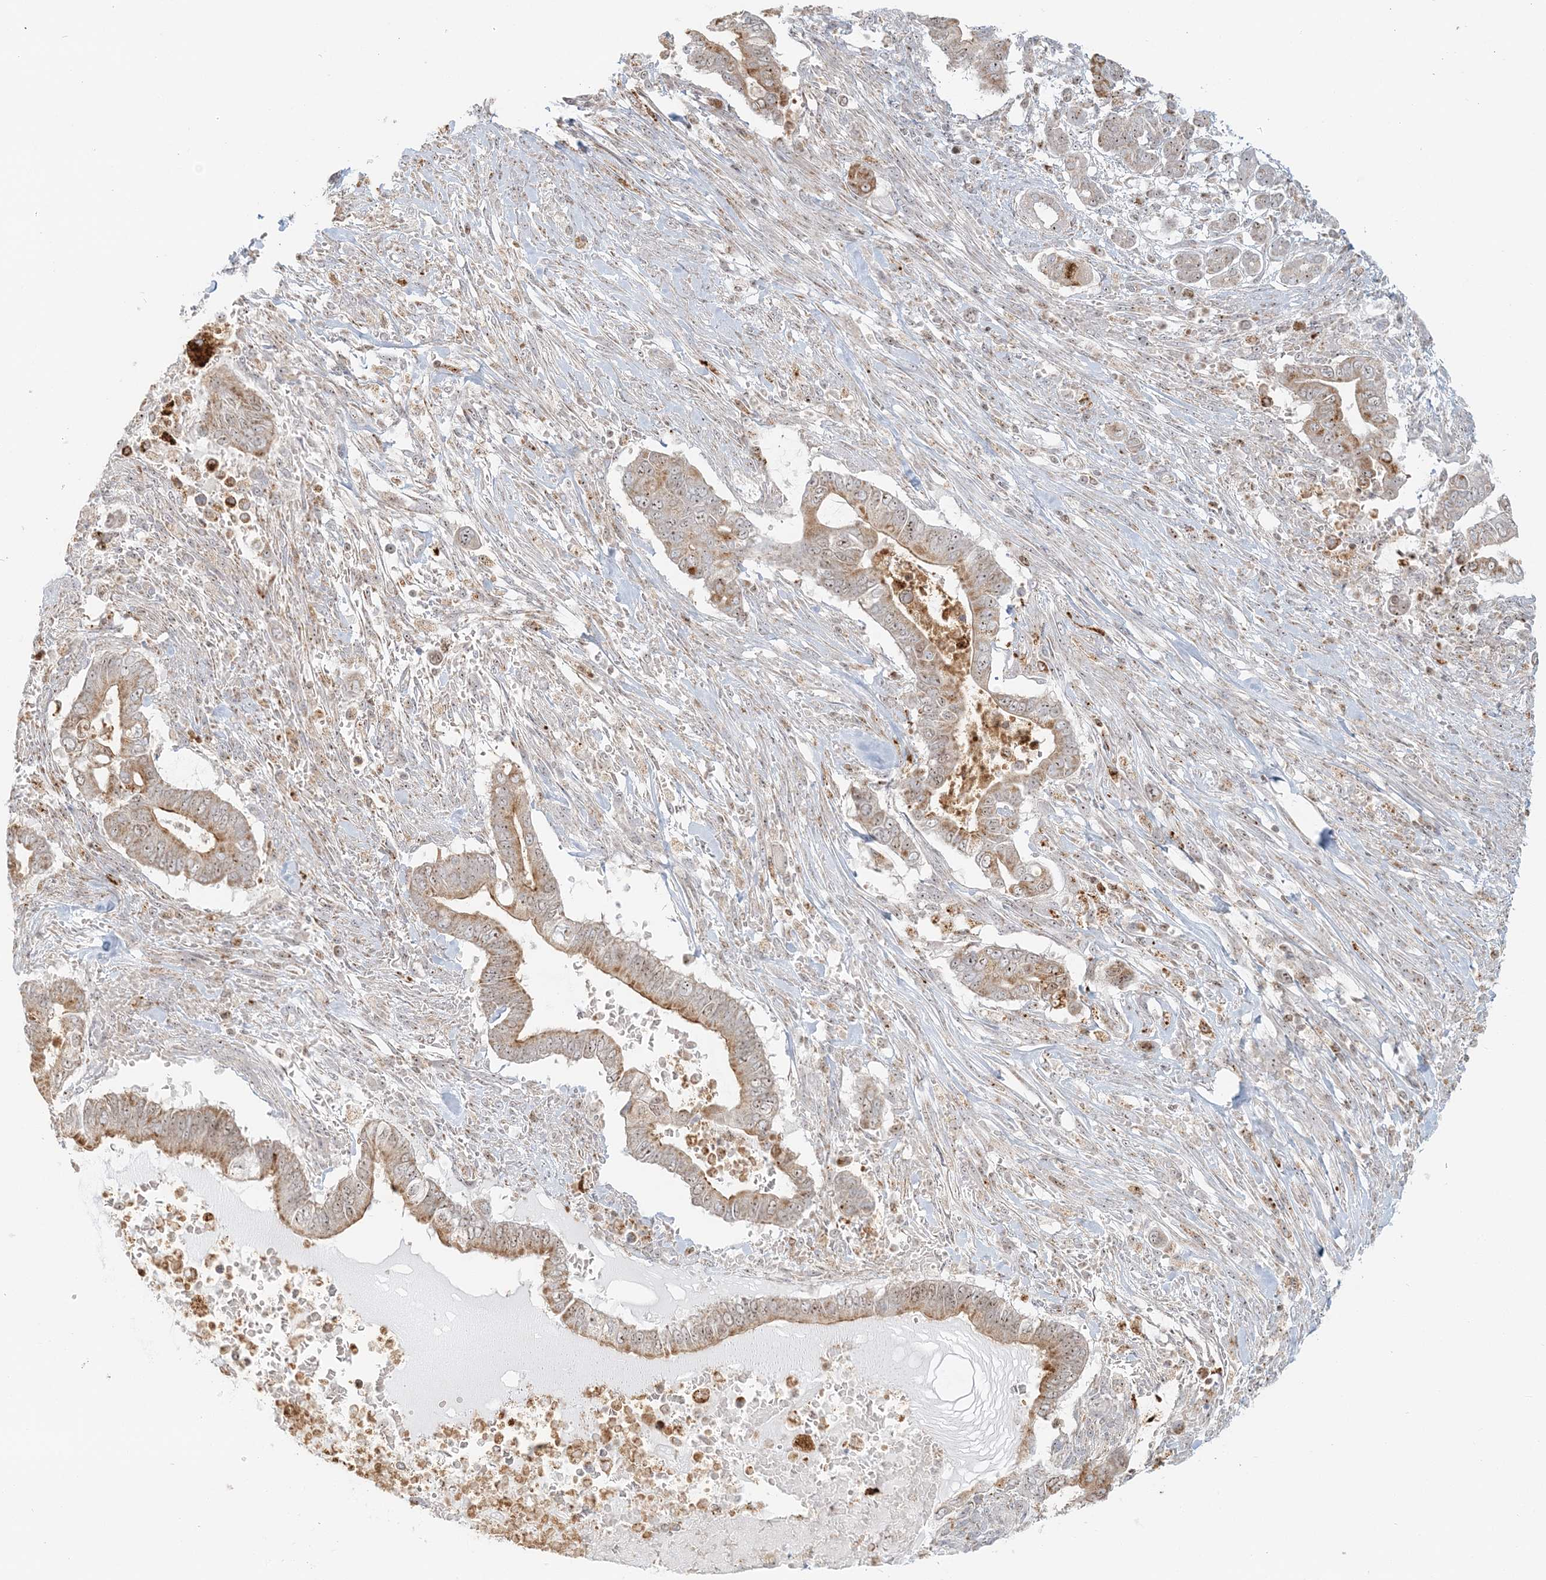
{"staining": {"intensity": "moderate", "quantity": ">75%", "location": "cytoplasmic/membranous,nuclear"}, "tissue": "pancreatic cancer", "cell_type": "Tumor cells", "image_type": "cancer", "snomed": [{"axis": "morphology", "description": "Adenocarcinoma, NOS"}, {"axis": "topography", "description": "Pancreas"}], "caption": "Protein analysis of pancreatic cancer (adenocarcinoma) tissue exhibits moderate cytoplasmic/membranous and nuclear staining in about >75% of tumor cells.", "gene": "UBE2F", "patient": {"sex": "male", "age": 68}}